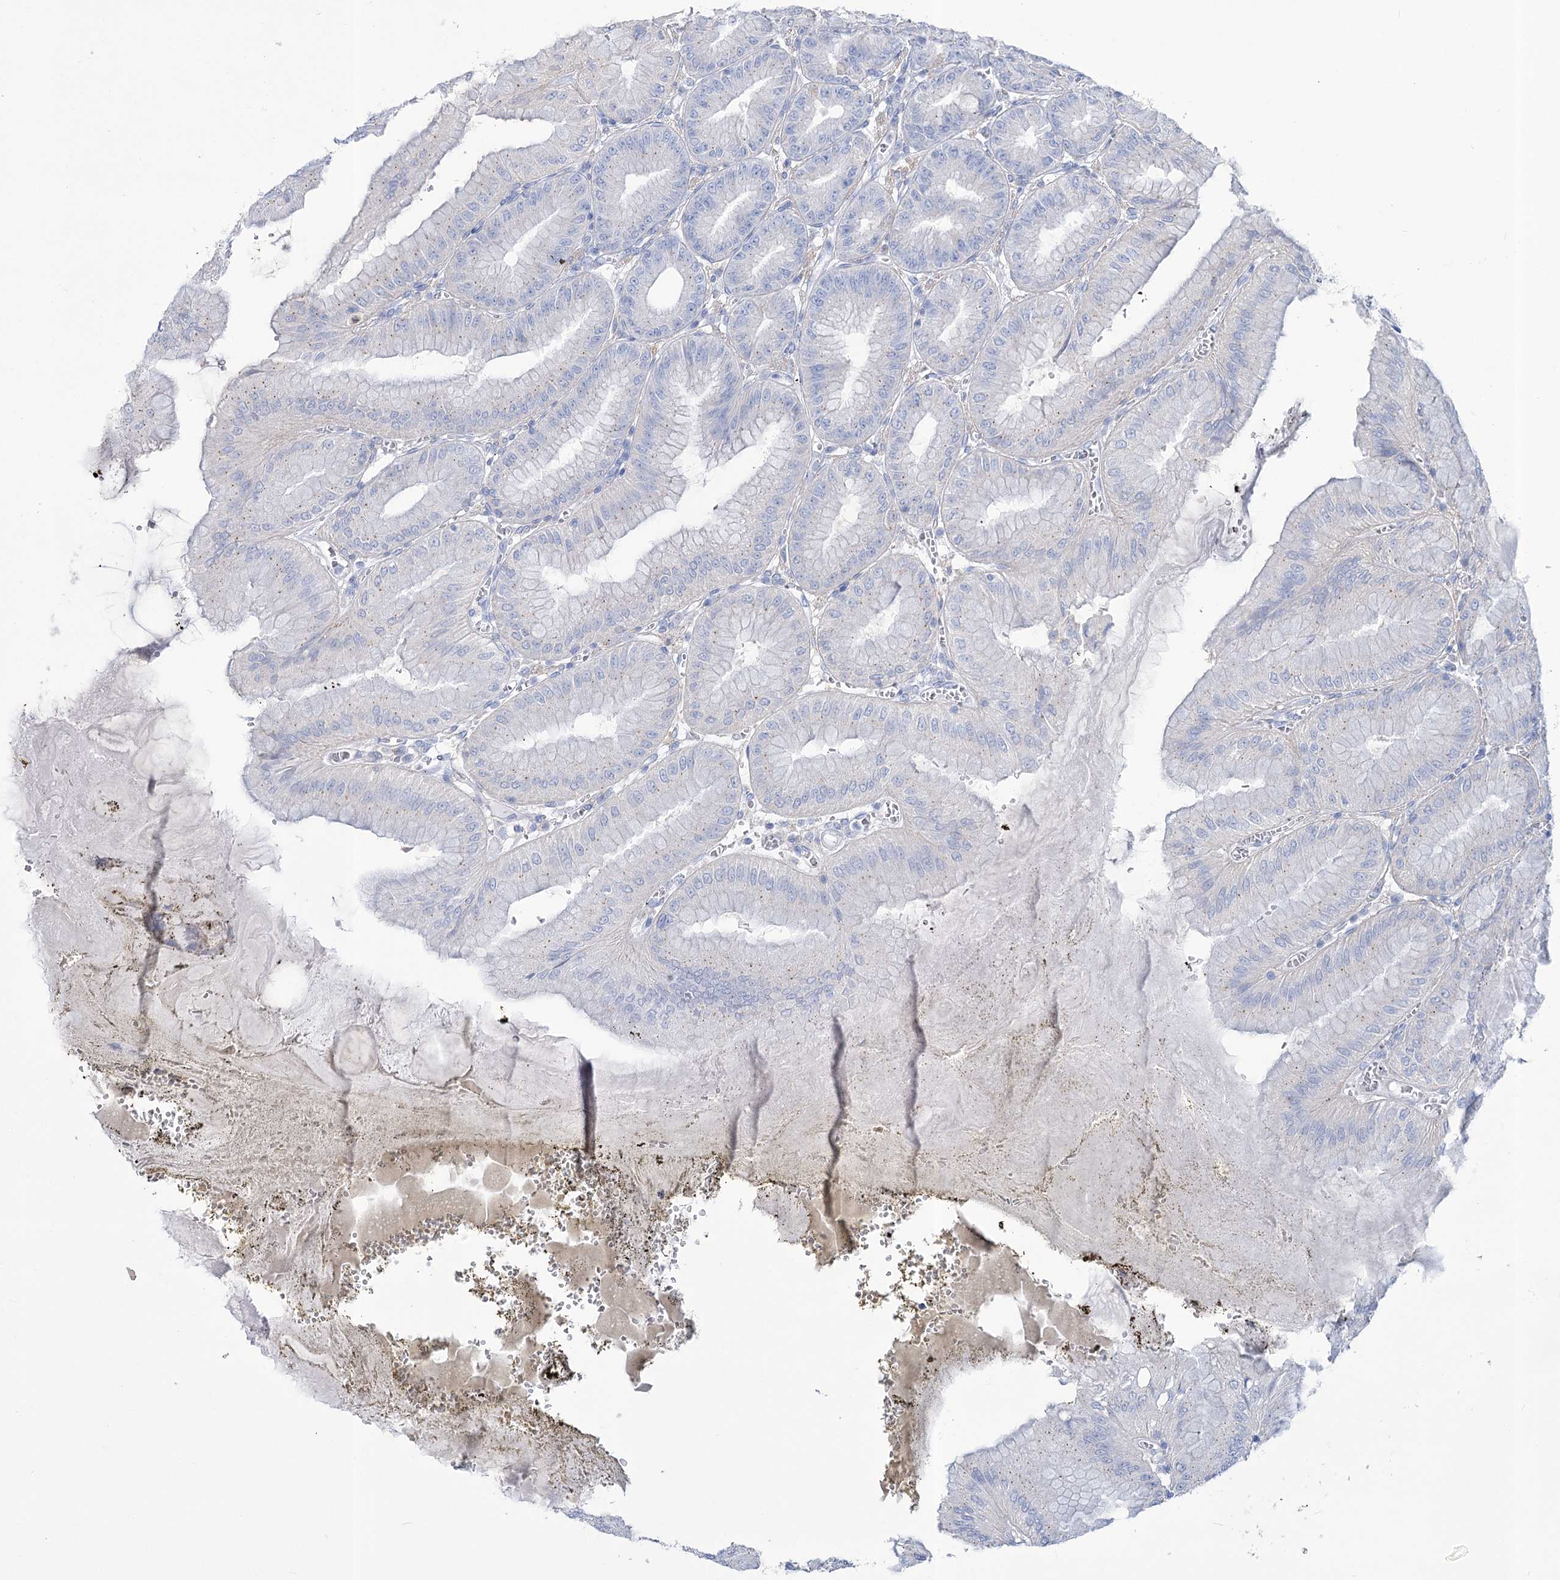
{"staining": {"intensity": "negative", "quantity": "none", "location": "none"}, "tissue": "stomach", "cell_type": "Glandular cells", "image_type": "normal", "snomed": [{"axis": "morphology", "description": "Normal tissue, NOS"}, {"axis": "topography", "description": "Stomach, lower"}], "caption": "Immunohistochemistry (IHC) of benign stomach displays no positivity in glandular cells.", "gene": "PCDHA1", "patient": {"sex": "male", "age": 71}}